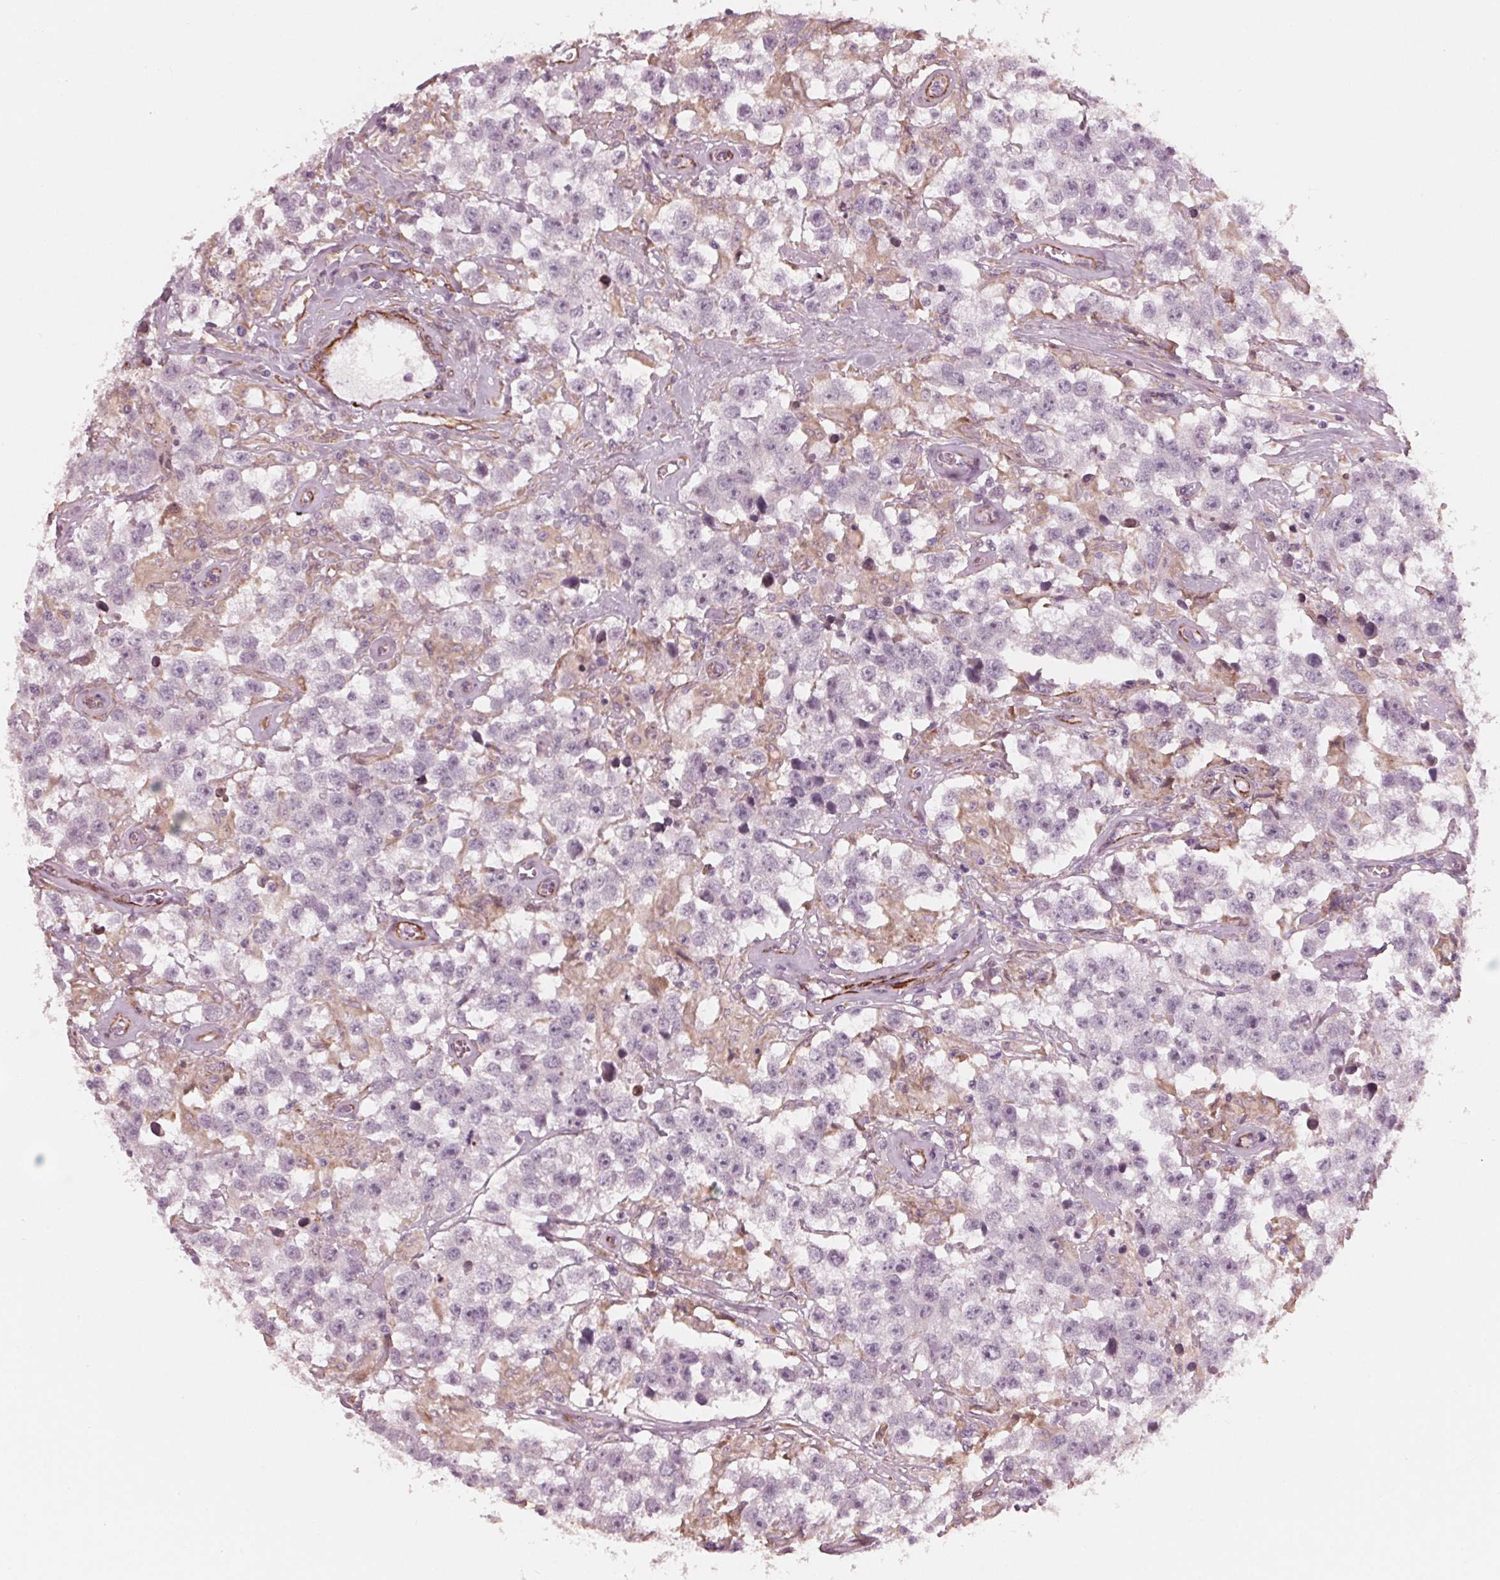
{"staining": {"intensity": "negative", "quantity": "none", "location": "none"}, "tissue": "testis cancer", "cell_type": "Tumor cells", "image_type": "cancer", "snomed": [{"axis": "morphology", "description": "Seminoma, NOS"}, {"axis": "topography", "description": "Testis"}], "caption": "Tumor cells show no significant protein positivity in testis cancer (seminoma).", "gene": "MIER3", "patient": {"sex": "male", "age": 43}}